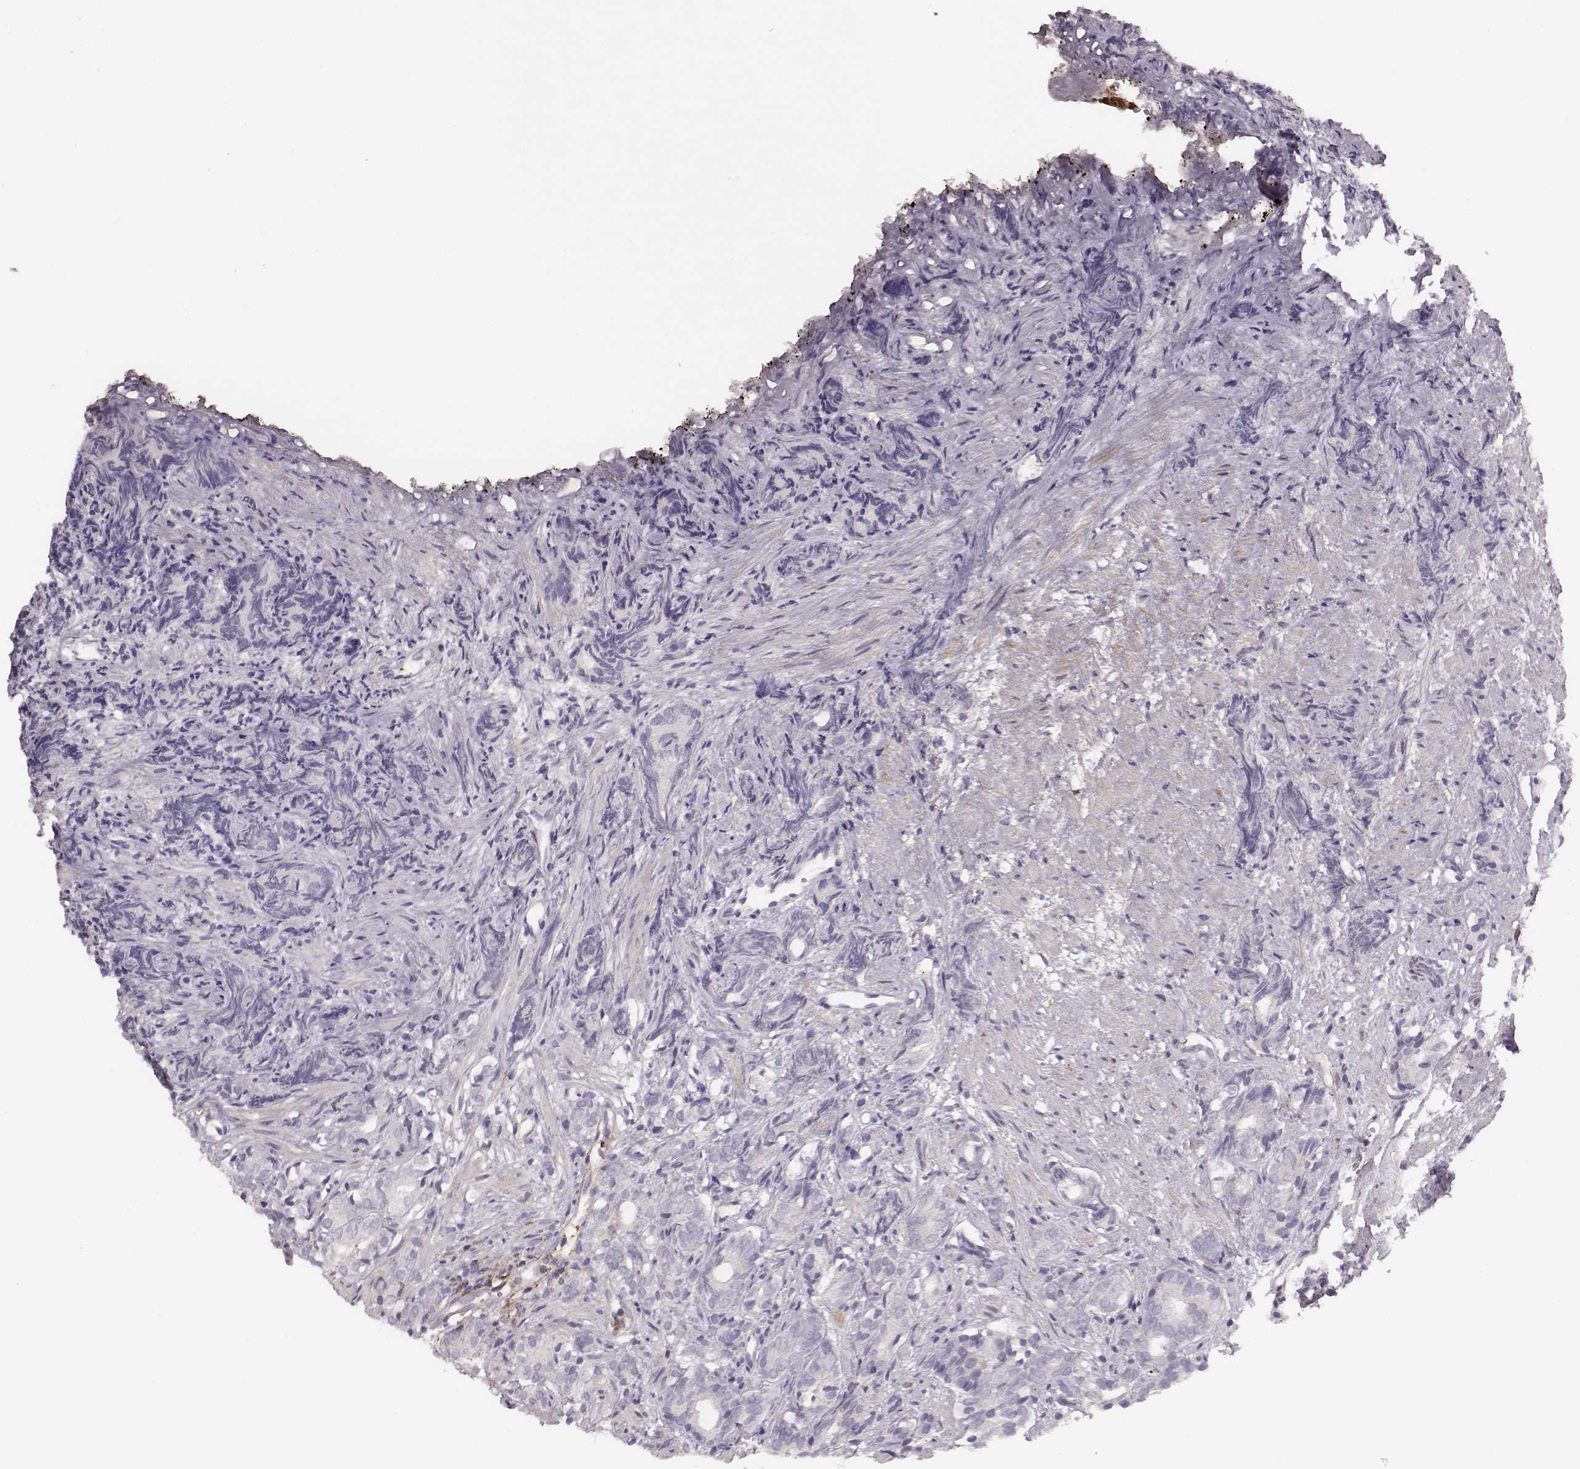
{"staining": {"intensity": "negative", "quantity": "none", "location": "none"}, "tissue": "prostate cancer", "cell_type": "Tumor cells", "image_type": "cancer", "snomed": [{"axis": "morphology", "description": "Adenocarcinoma, High grade"}, {"axis": "topography", "description": "Prostate"}], "caption": "This is an IHC photomicrograph of adenocarcinoma (high-grade) (prostate). There is no positivity in tumor cells.", "gene": "ZYX", "patient": {"sex": "male", "age": 84}}